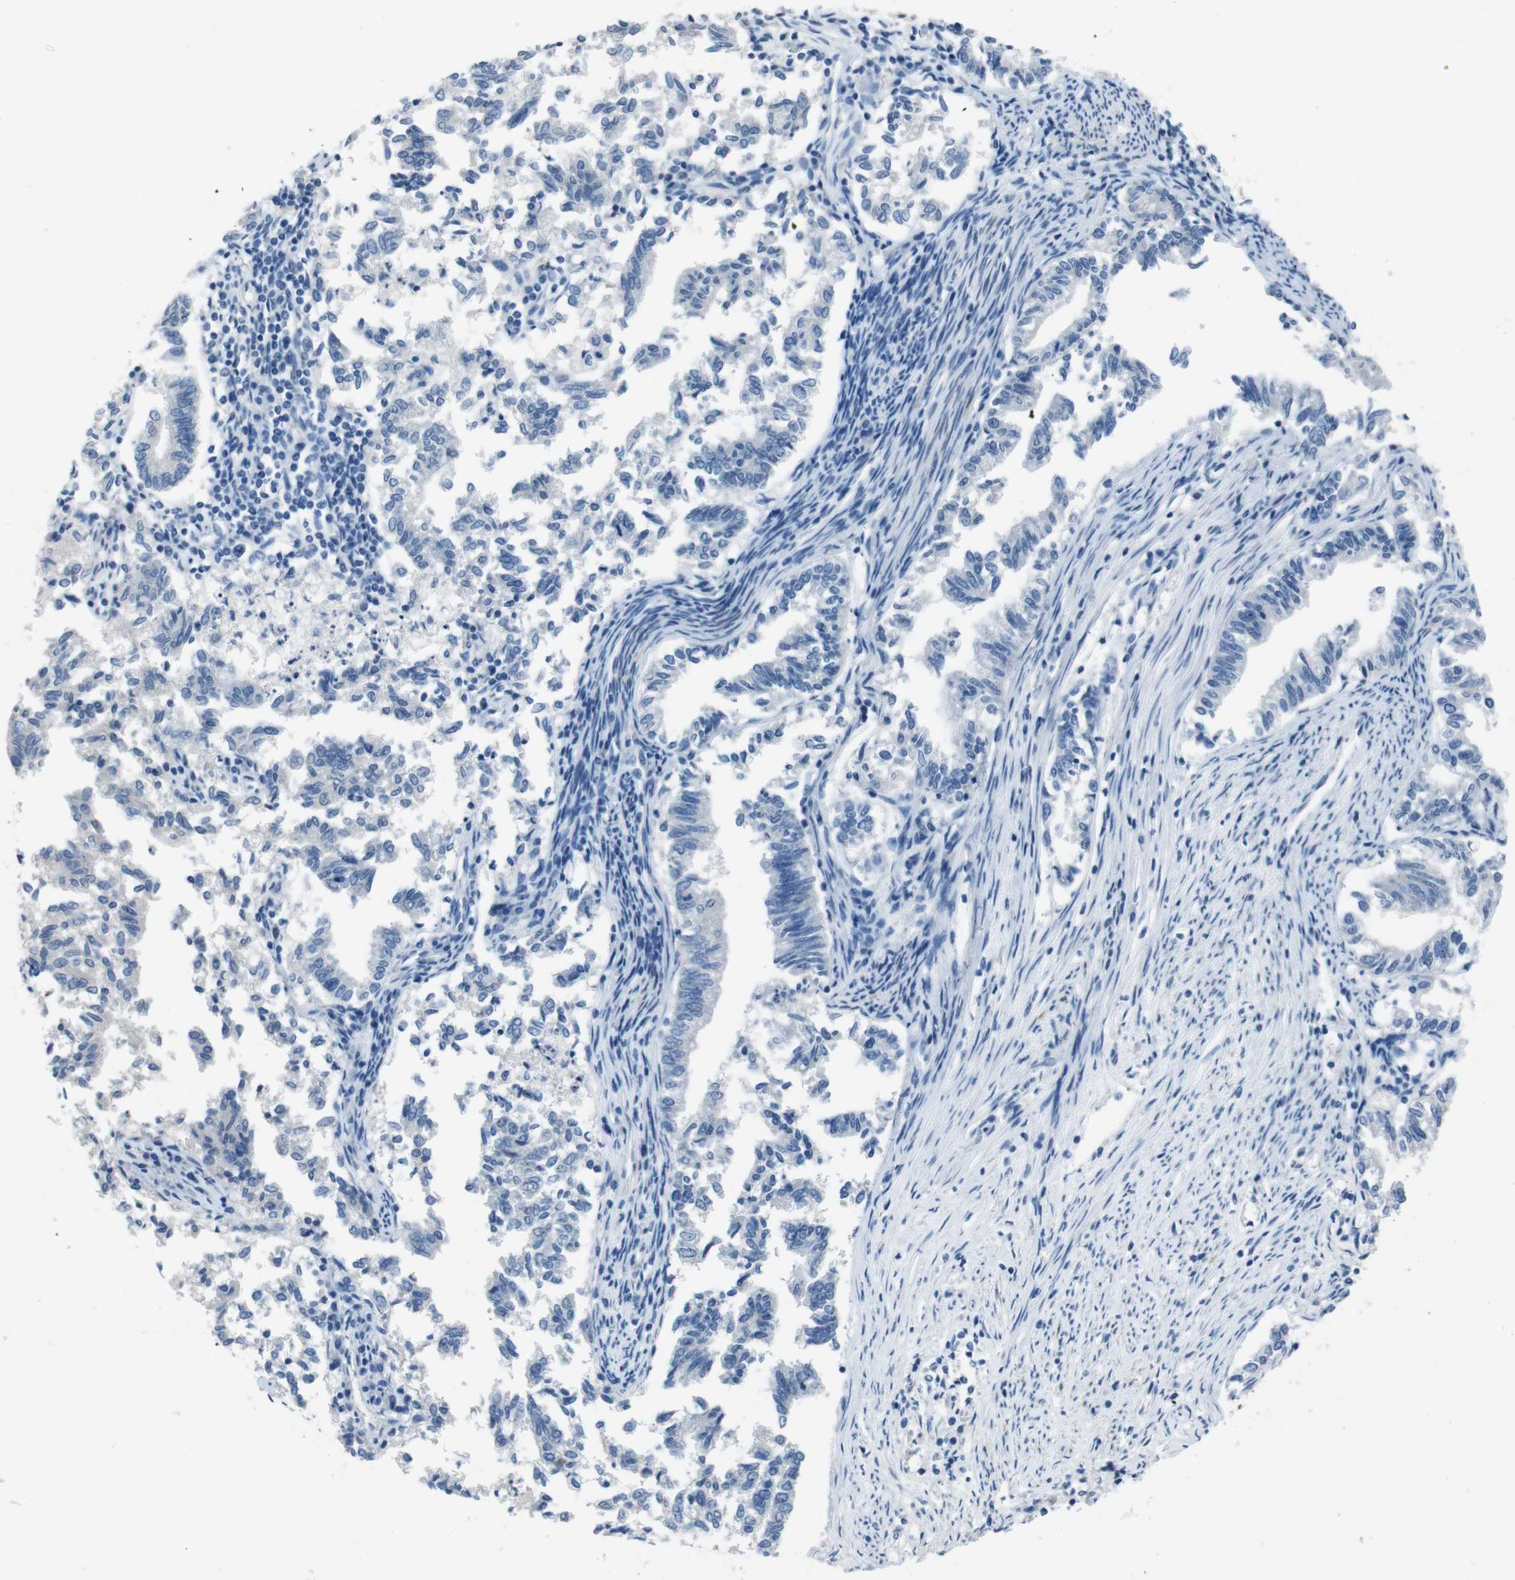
{"staining": {"intensity": "negative", "quantity": "none", "location": "none"}, "tissue": "endometrial cancer", "cell_type": "Tumor cells", "image_type": "cancer", "snomed": [{"axis": "morphology", "description": "Necrosis, NOS"}, {"axis": "morphology", "description": "Adenocarcinoma, NOS"}, {"axis": "topography", "description": "Endometrium"}], "caption": "Human endometrial cancer (adenocarcinoma) stained for a protein using IHC reveals no expression in tumor cells.", "gene": "HRH2", "patient": {"sex": "female", "age": 79}}